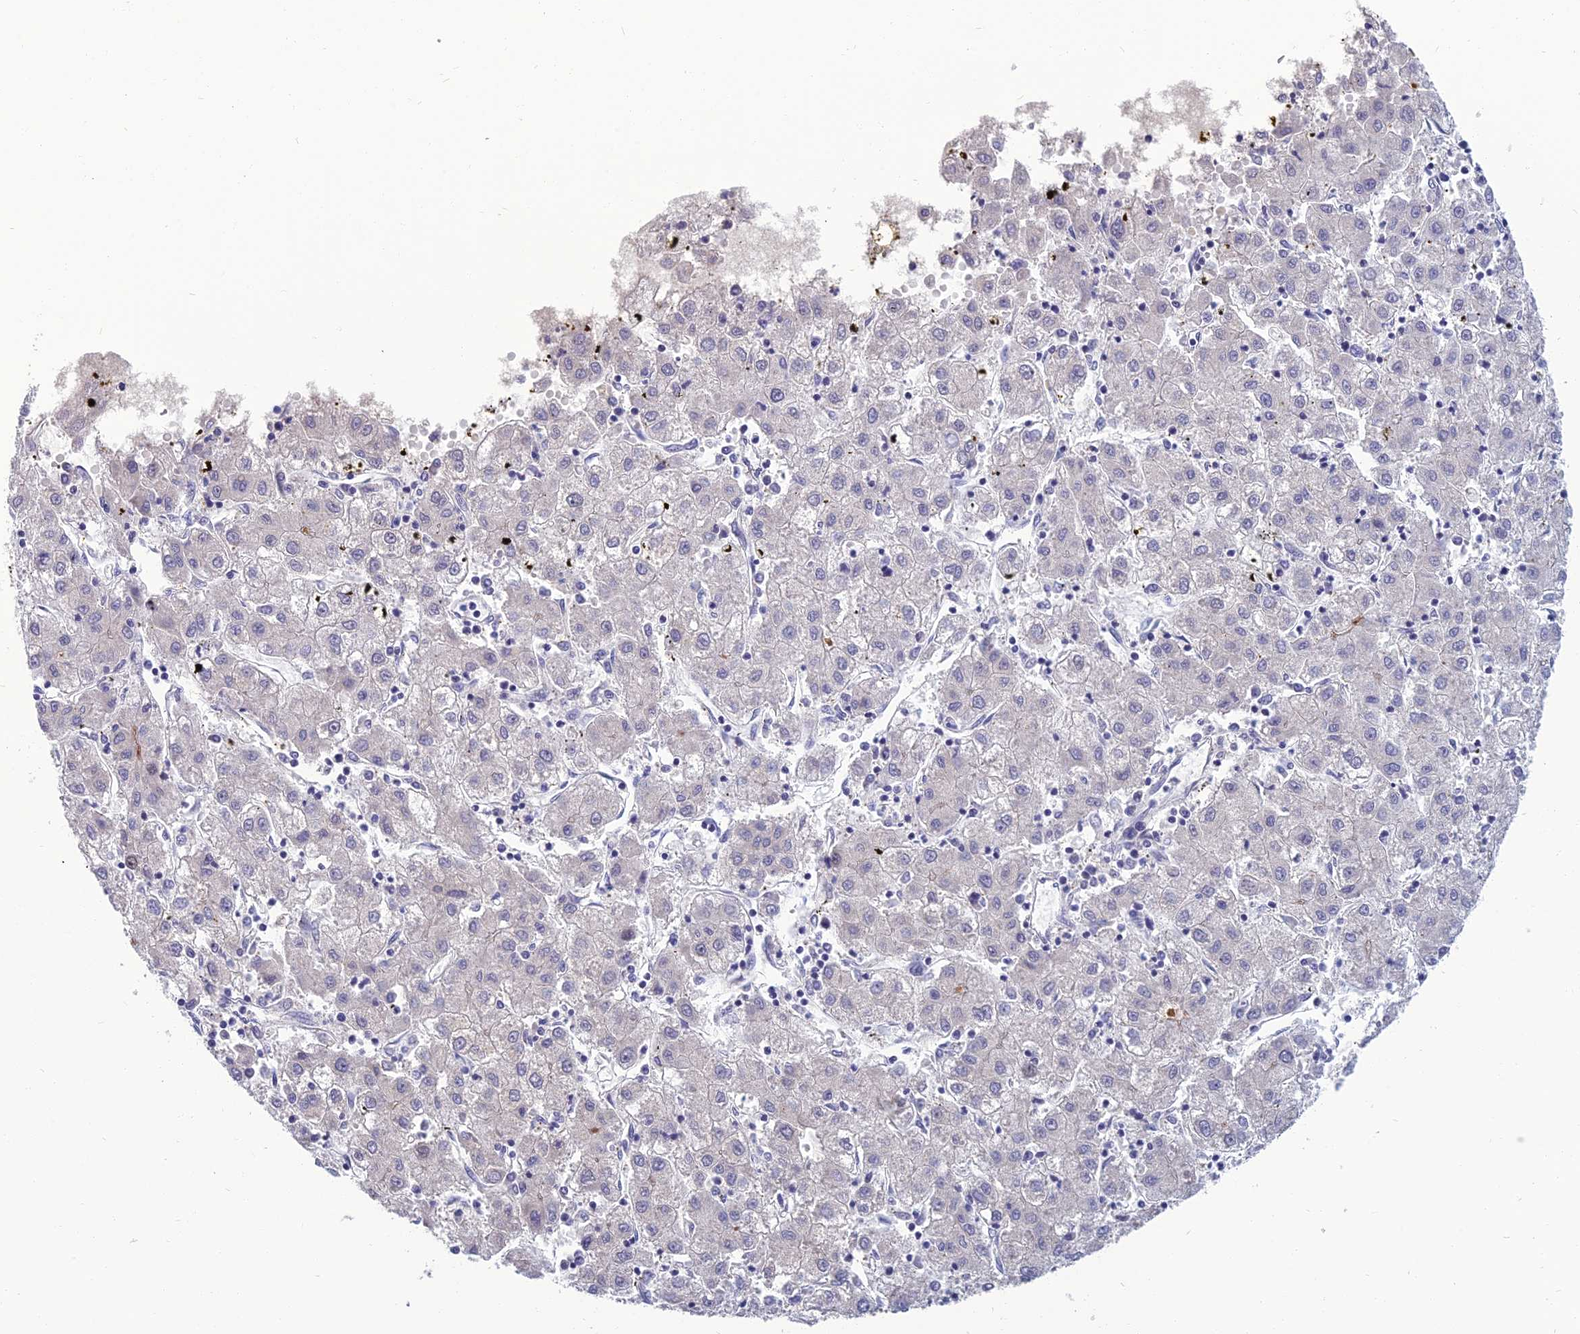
{"staining": {"intensity": "negative", "quantity": "none", "location": "none"}, "tissue": "liver cancer", "cell_type": "Tumor cells", "image_type": "cancer", "snomed": [{"axis": "morphology", "description": "Carcinoma, Hepatocellular, NOS"}, {"axis": "topography", "description": "Liver"}], "caption": "A high-resolution micrograph shows IHC staining of hepatocellular carcinoma (liver), which displays no significant expression in tumor cells.", "gene": "SPTLC3", "patient": {"sex": "male", "age": 72}}